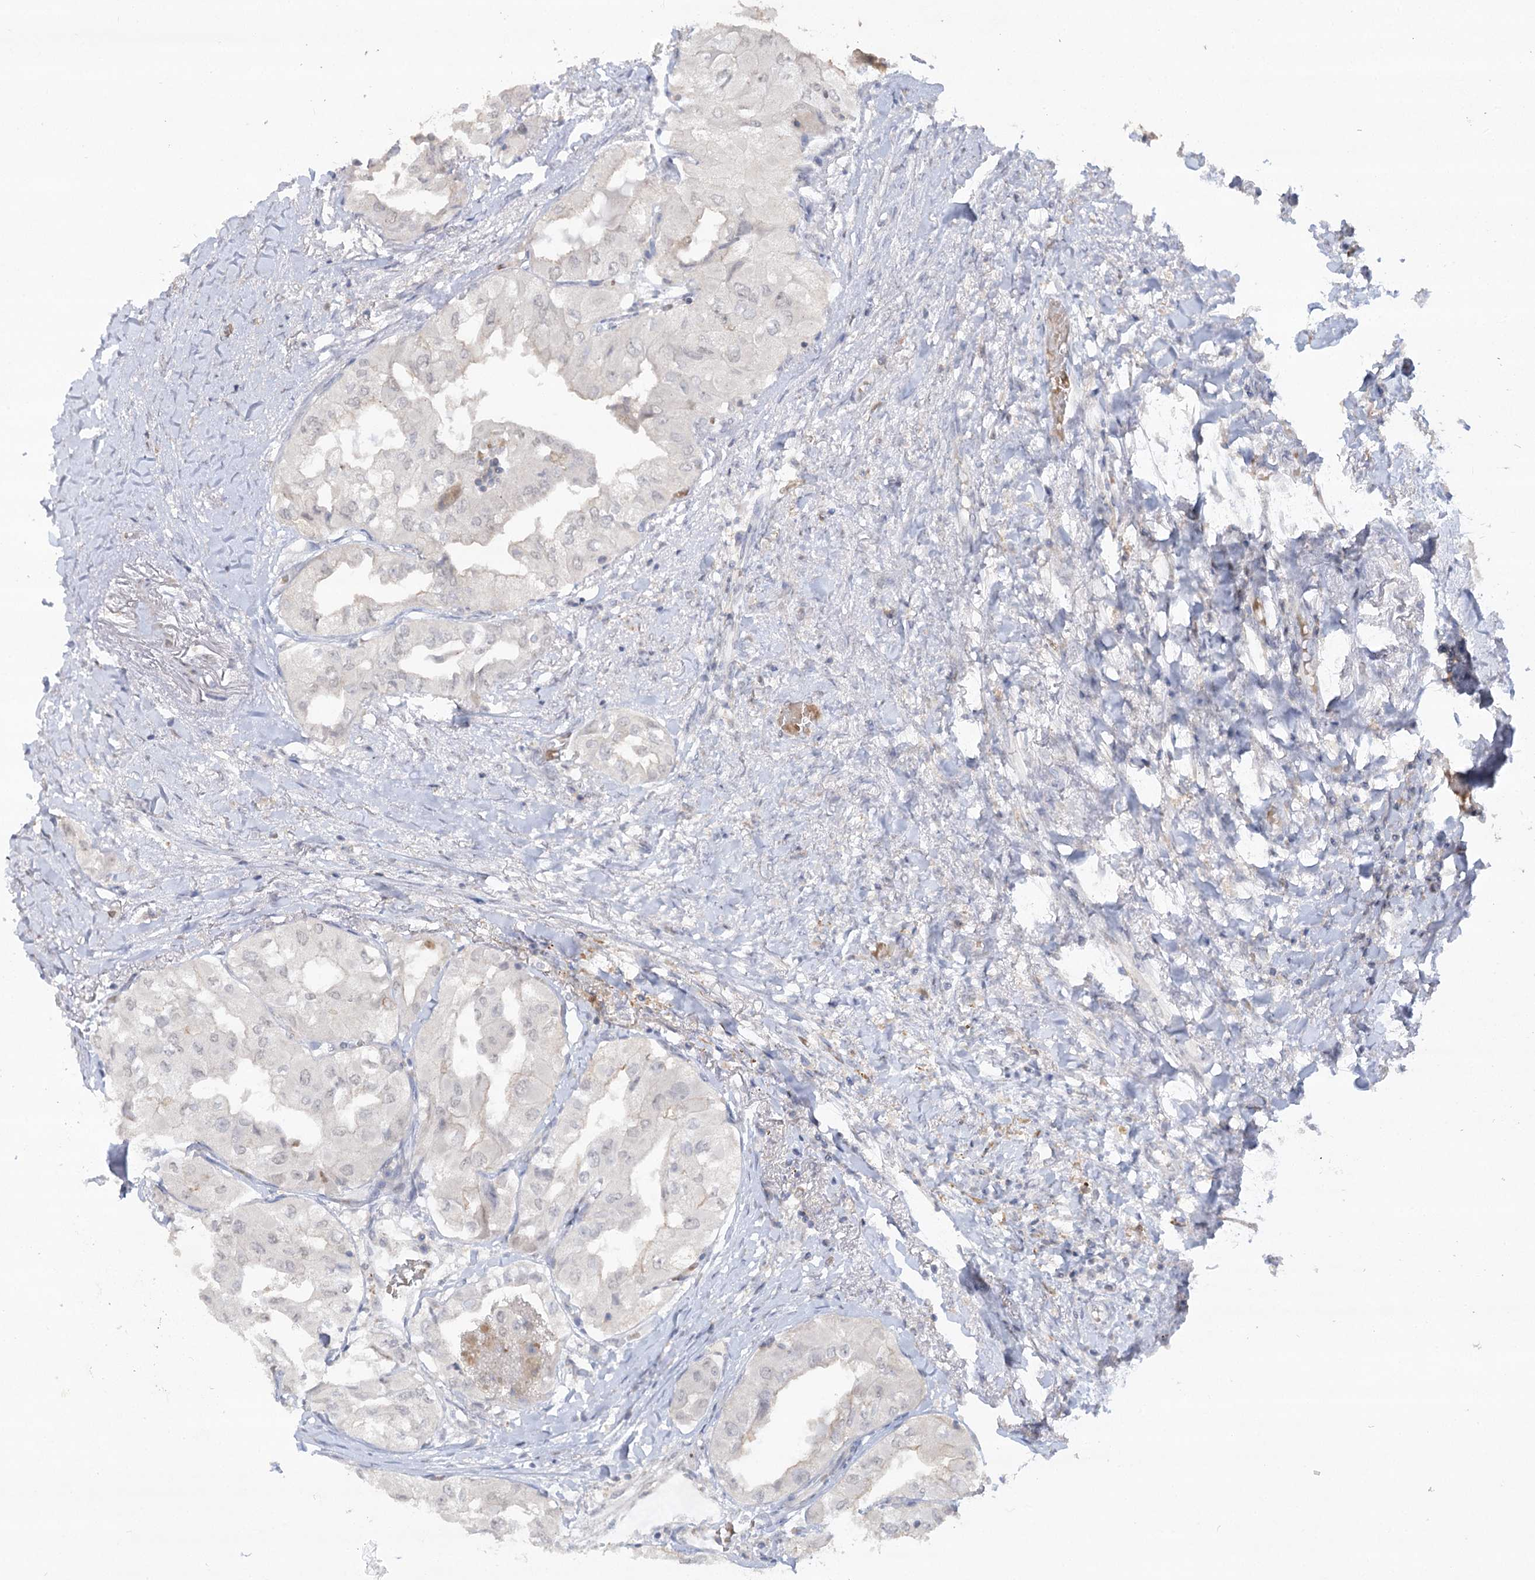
{"staining": {"intensity": "negative", "quantity": "none", "location": "none"}, "tissue": "thyroid cancer", "cell_type": "Tumor cells", "image_type": "cancer", "snomed": [{"axis": "morphology", "description": "Papillary adenocarcinoma, NOS"}, {"axis": "topography", "description": "Thyroid gland"}], "caption": "Immunohistochemistry of thyroid papillary adenocarcinoma displays no staining in tumor cells. (Stains: DAB IHC with hematoxylin counter stain, Microscopy: brightfield microscopy at high magnification).", "gene": "TRAF3IP1", "patient": {"sex": "female", "age": 59}}